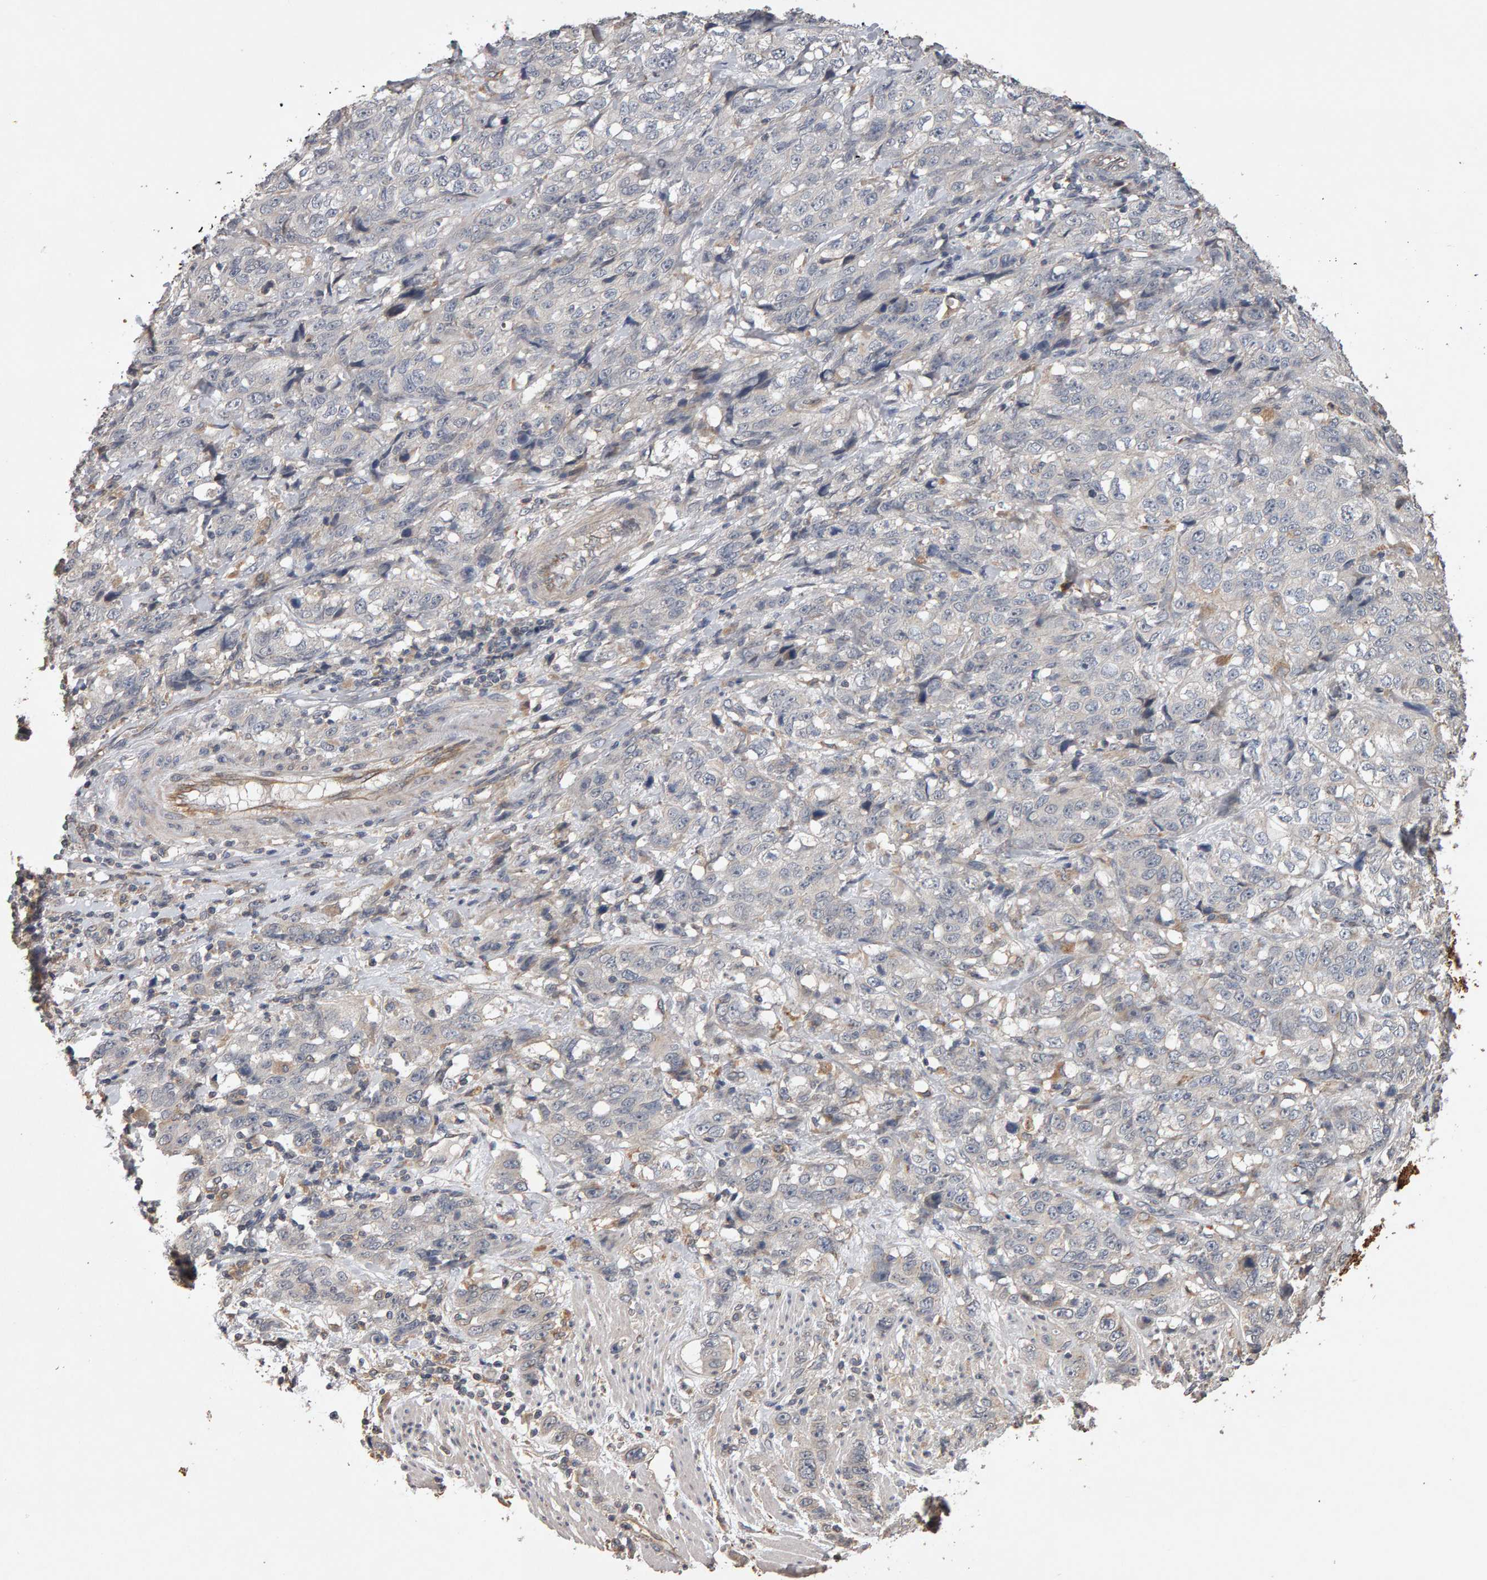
{"staining": {"intensity": "negative", "quantity": "none", "location": "none"}, "tissue": "stomach cancer", "cell_type": "Tumor cells", "image_type": "cancer", "snomed": [{"axis": "morphology", "description": "Adenocarcinoma, NOS"}, {"axis": "topography", "description": "Stomach"}], "caption": "IHC photomicrograph of neoplastic tissue: stomach cancer stained with DAB (3,3'-diaminobenzidine) shows no significant protein positivity in tumor cells. (Immunohistochemistry (ihc), brightfield microscopy, high magnification).", "gene": "COASY", "patient": {"sex": "male", "age": 48}}